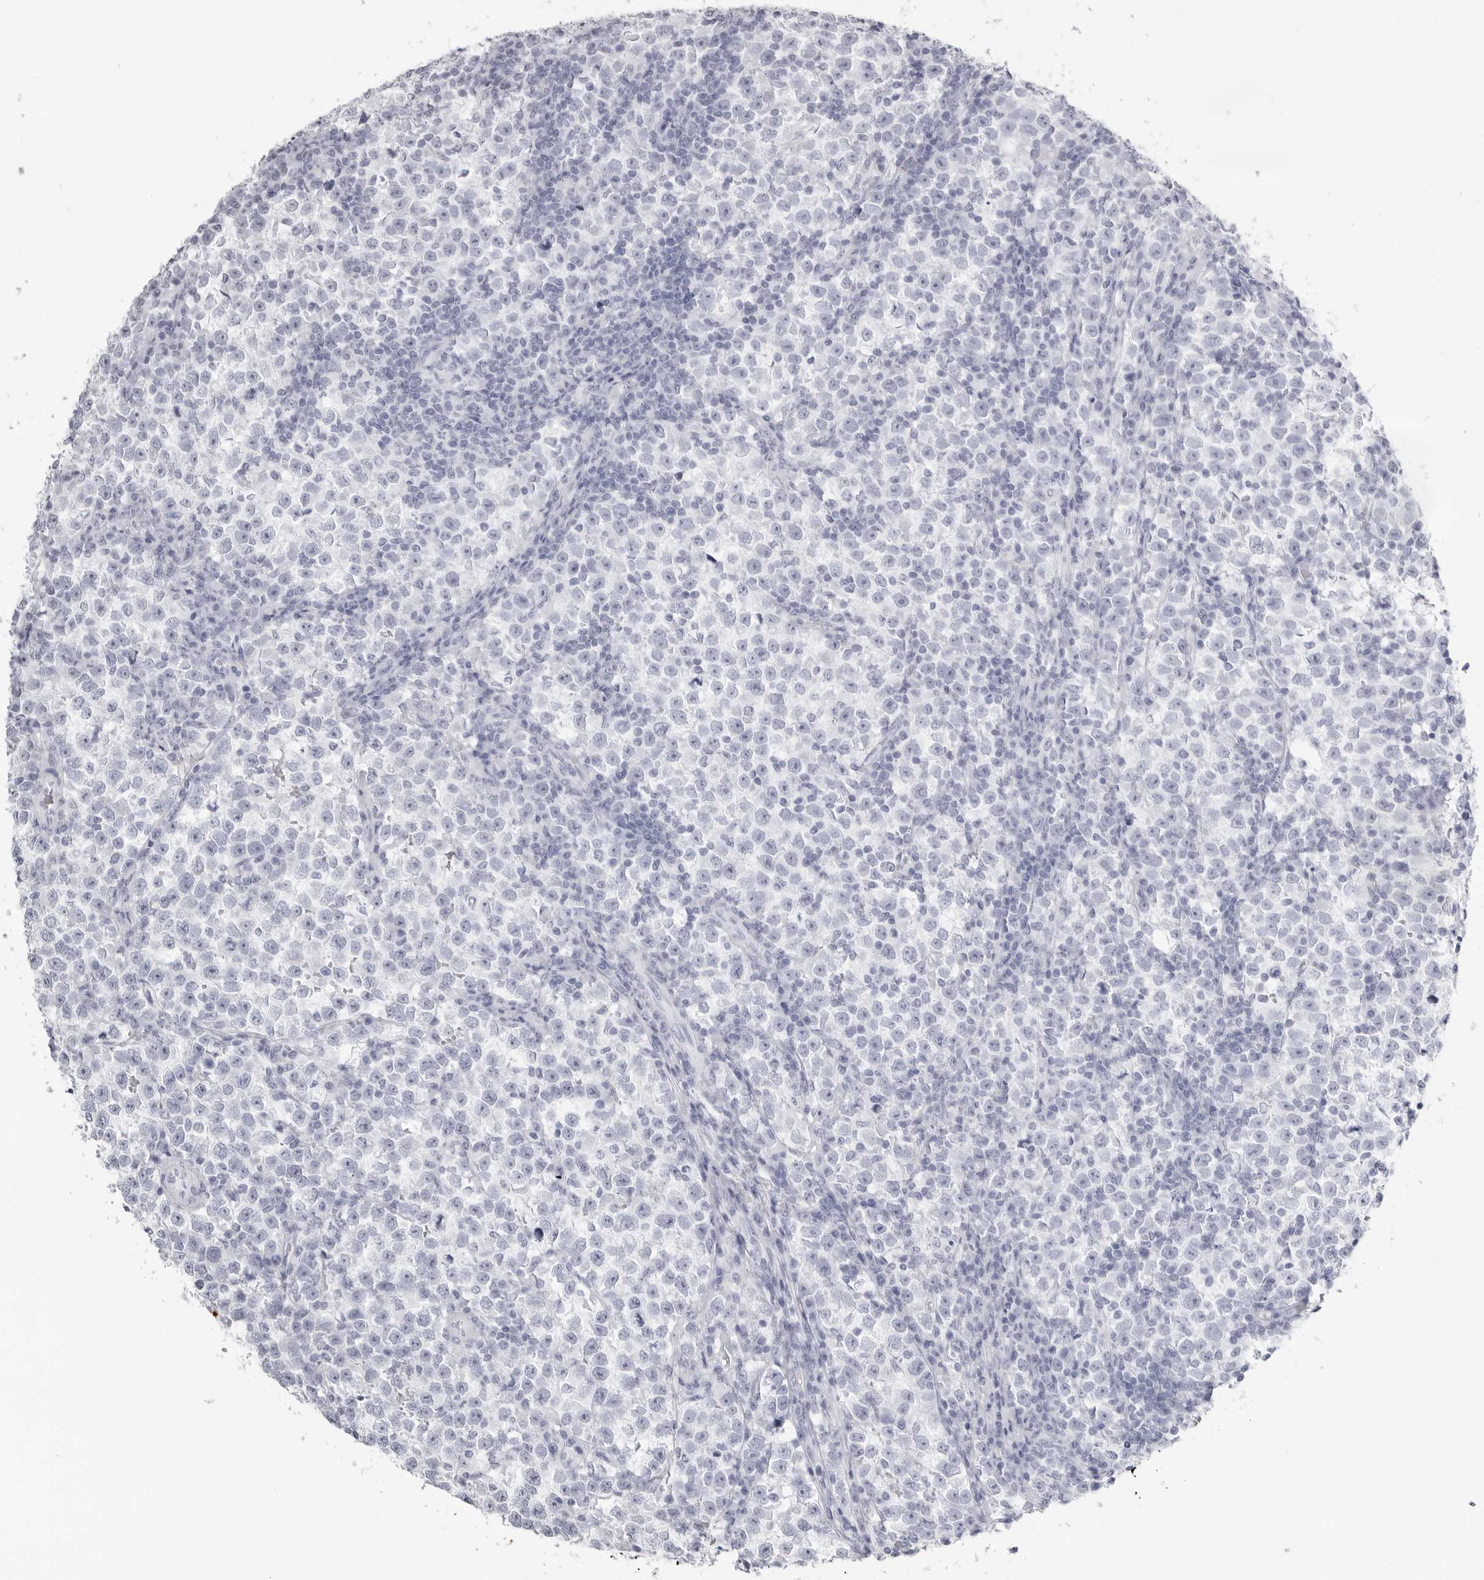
{"staining": {"intensity": "negative", "quantity": "none", "location": "none"}, "tissue": "testis cancer", "cell_type": "Tumor cells", "image_type": "cancer", "snomed": [{"axis": "morphology", "description": "Normal tissue, NOS"}, {"axis": "morphology", "description": "Seminoma, NOS"}, {"axis": "topography", "description": "Testis"}], "caption": "The image exhibits no staining of tumor cells in testis cancer.", "gene": "KLK9", "patient": {"sex": "male", "age": 43}}